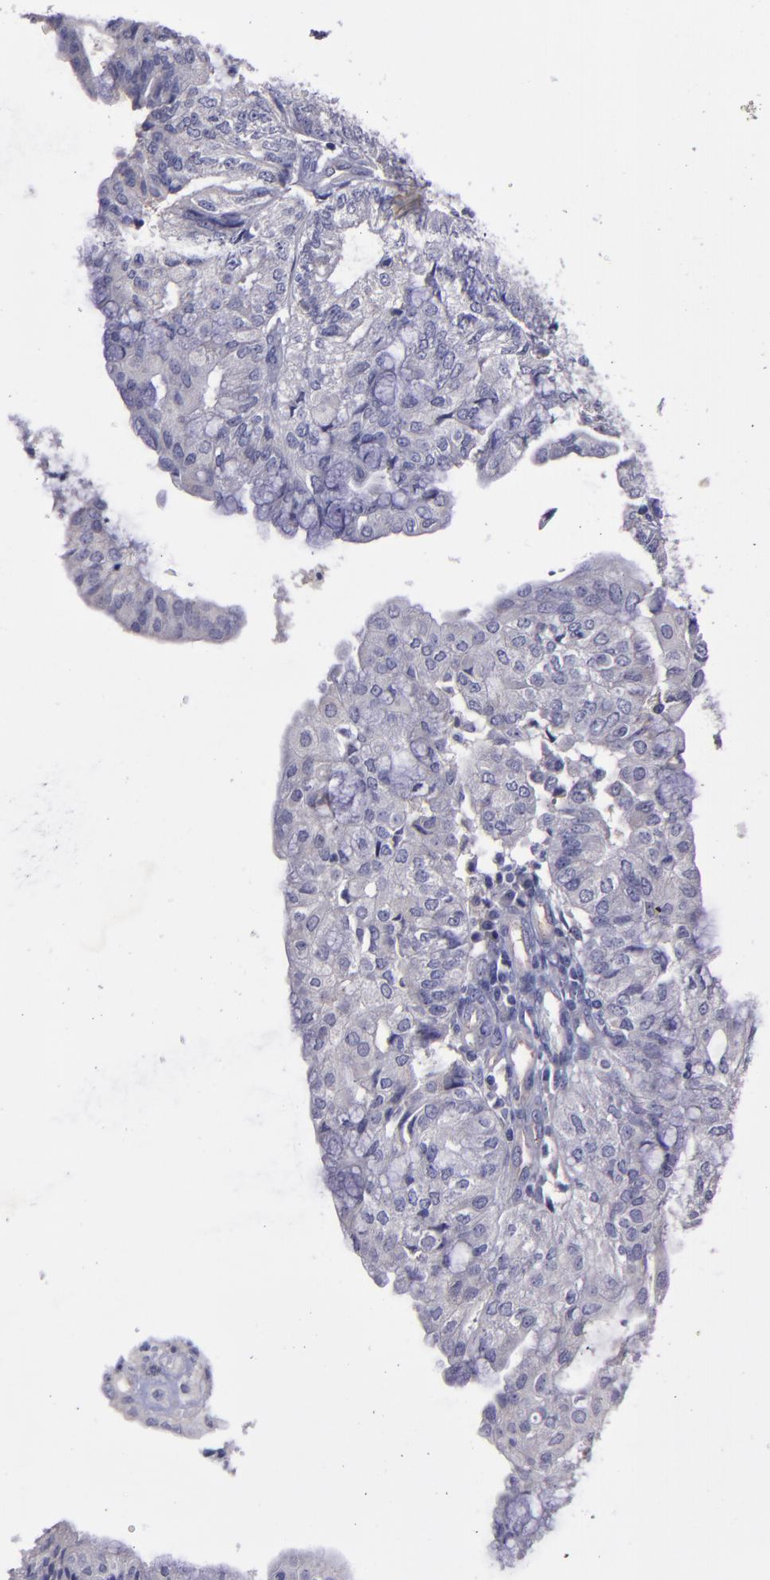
{"staining": {"intensity": "negative", "quantity": "none", "location": "none"}, "tissue": "endometrial cancer", "cell_type": "Tumor cells", "image_type": "cancer", "snomed": [{"axis": "morphology", "description": "Adenocarcinoma, NOS"}, {"axis": "topography", "description": "Endometrium"}], "caption": "IHC photomicrograph of neoplastic tissue: adenocarcinoma (endometrial) stained with DAB shows no significant protein expression in tumor cells.", "gene": "MASP1", "patient": {"sex": "female", "age": 59}}